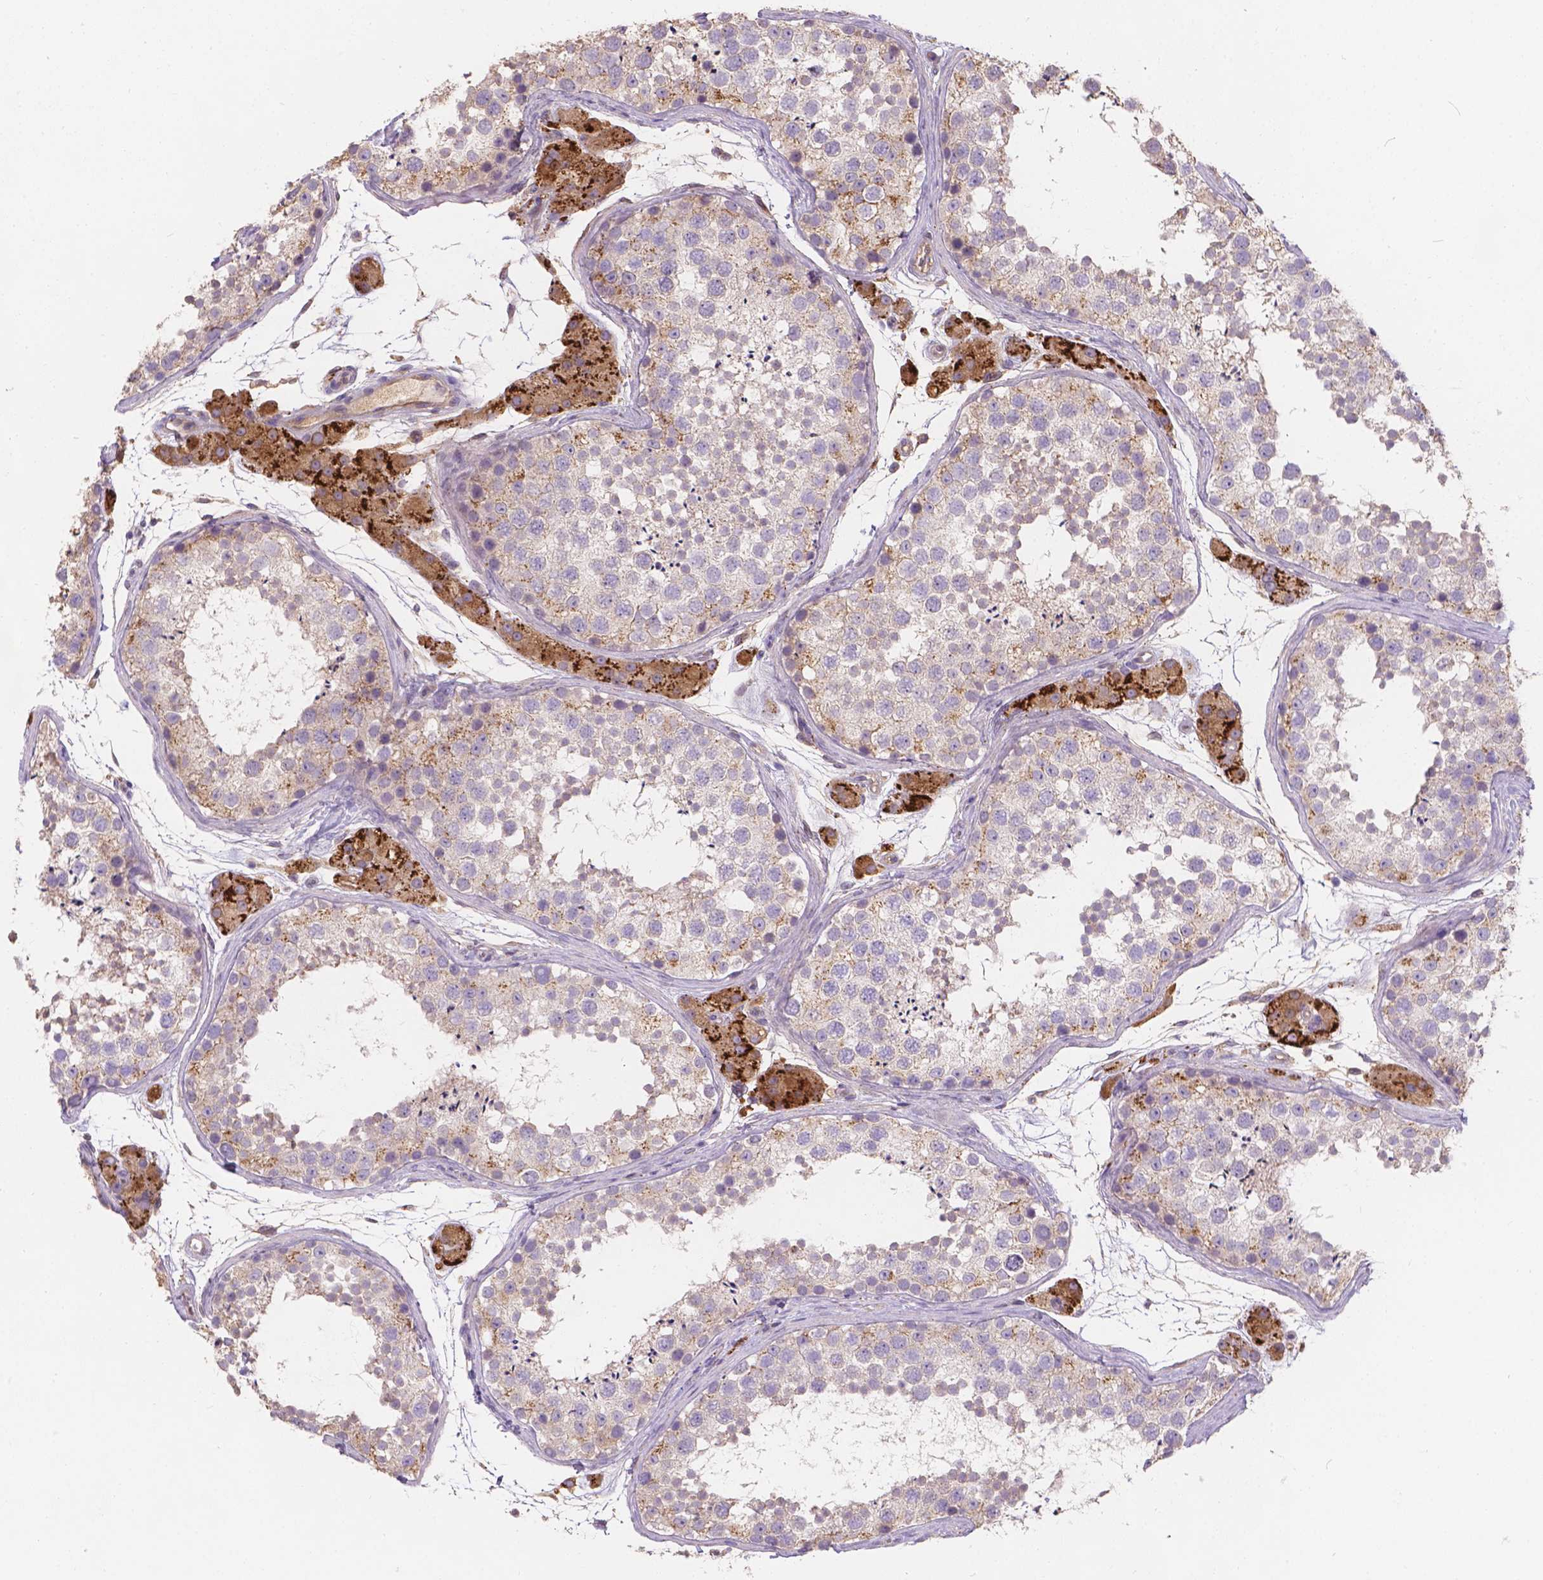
{"staining": {"intensity": "moderate", "quantity": "<25%", "location": "cytoplasmic/membranous"}, "tissue": "testis", "cell_type": "Cells in seminiferous ducts", "image_type": "normal", "snomed": [{"axis": "morphology", "description": "Normal tissue, NOS"}, {"axis": "topography", "description": "Testis"}], "caption": "High-power microscopy captured an IHC micrograph of normal testis, revealing moderate cytoplasmic/membranous staining in about <25% of cells in seminiferous ducts.", "gene": "CDK10", "patient": {"sex": "male", "age": 41}}